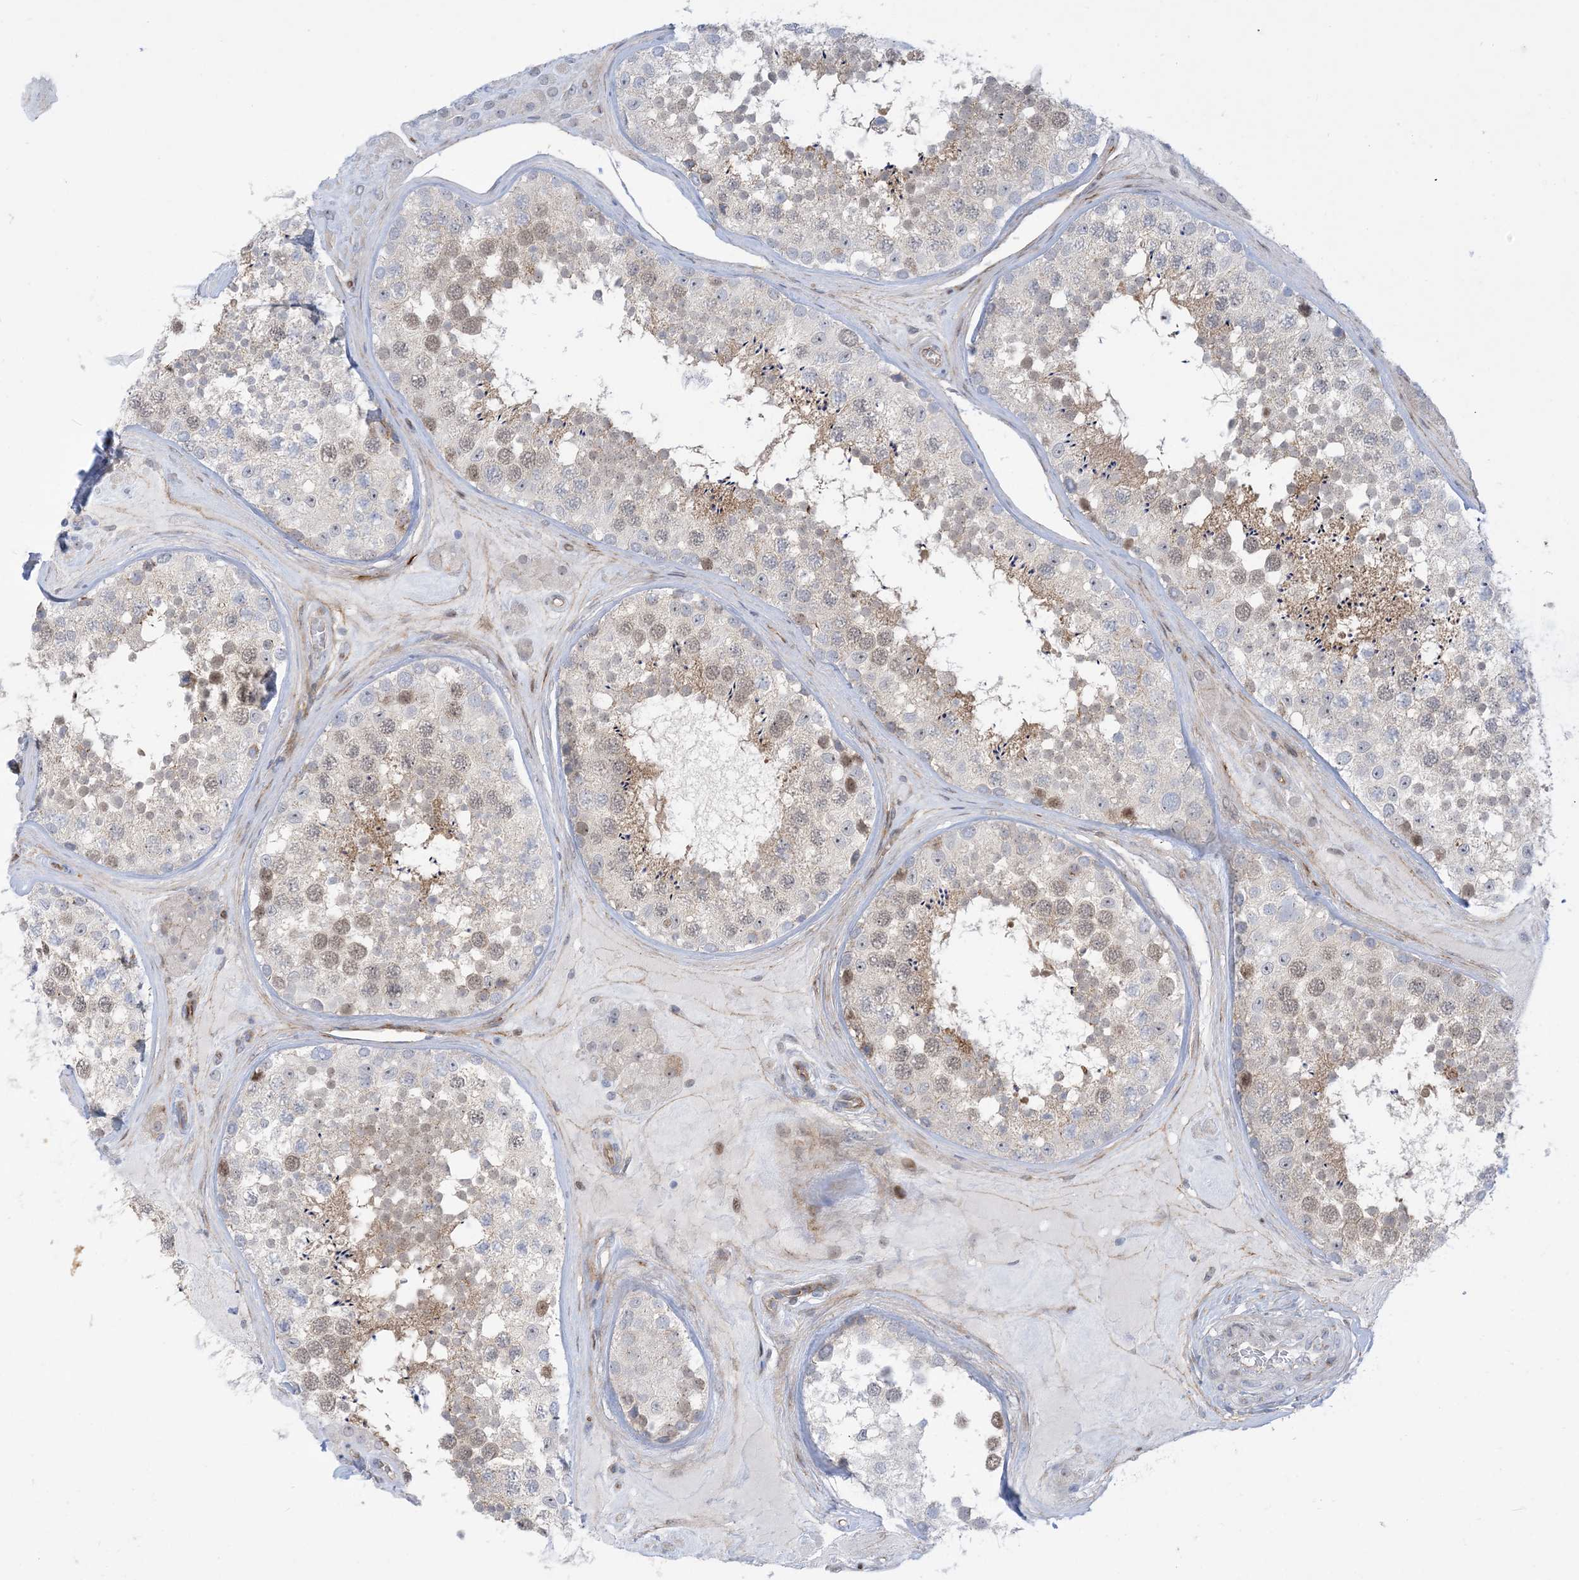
{"staining": {"intensity": "moderate", "quantity": "25%-75%", "location": "cytoplasmic/membranous,nuclear"}, "tissue": "testis", "cell_type": "Cells in seminiferous ducts", "image_type": "normal", "snomed": [{"axis": "morphology", "description": "Normal tissue, NOS"}, {"axis": "topography", "description": "Testis"}], "caption": "High-power microscopy captured an immunohistochemistry (IHC) micrograph of normal testis, revealing moderate cytoplasmic/membranous,nuclear staining in approximately 25%-75% of cells in seminiferous ducts.", "gene": "MARS2", "patient": {"sex": "male", "age": 46}}